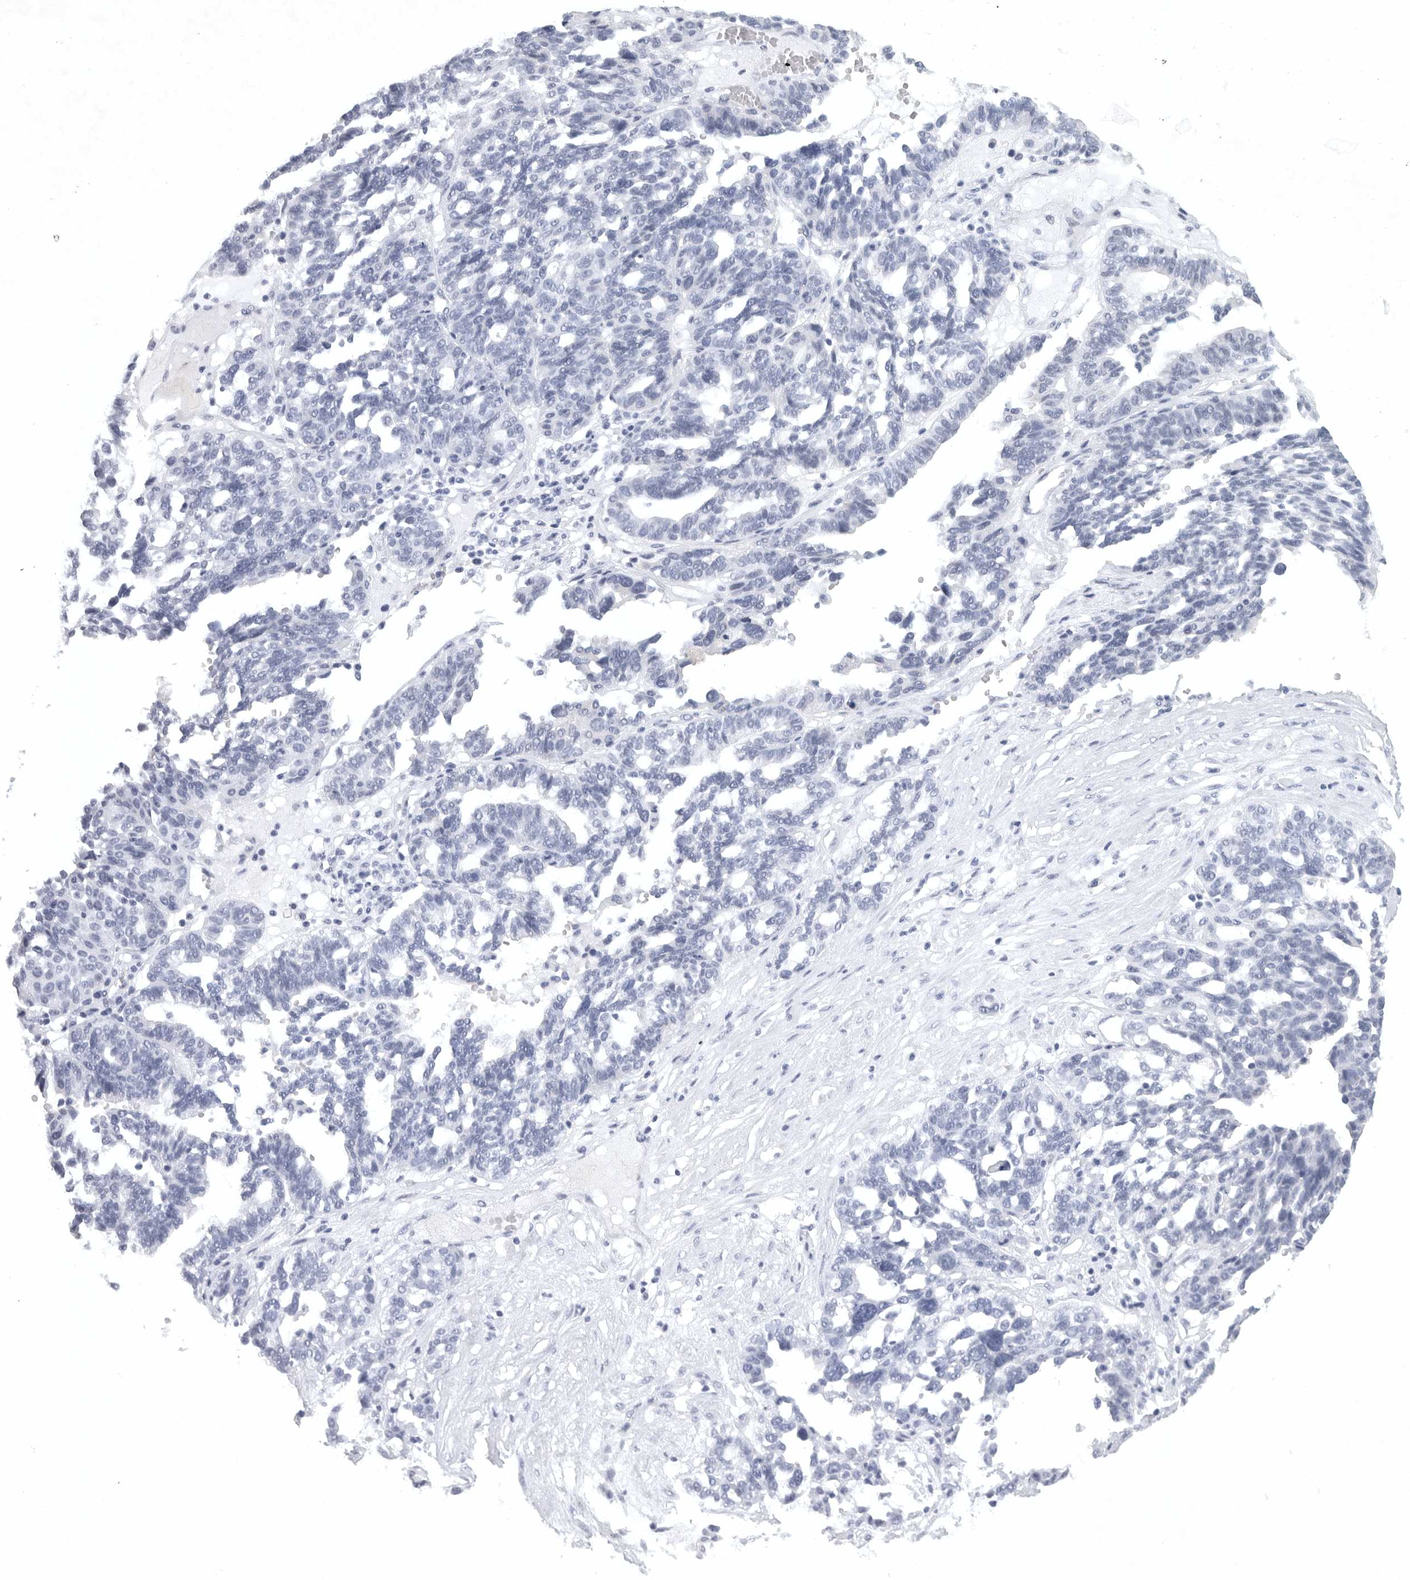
{"staining": {"intensity": "negative", "quantity": "none", "location": "none"}, "tissue": "ovarian cancer", "cell_type": "Tumor cells", "image_type": "cancer", "snomed": [{"axis": "morphology", "description": "Cystadenocarcinoma, serous, NOS"}, {"axis": "topography", "description": "Ovary"}], "caption": "This is an immunohistochemistry histopathology image of human serous cystadenocarcinoma (ovarian). There is no staining in tumor cells.", "gene": "TNR", "patient": {"sex": "female", "age": 59}}